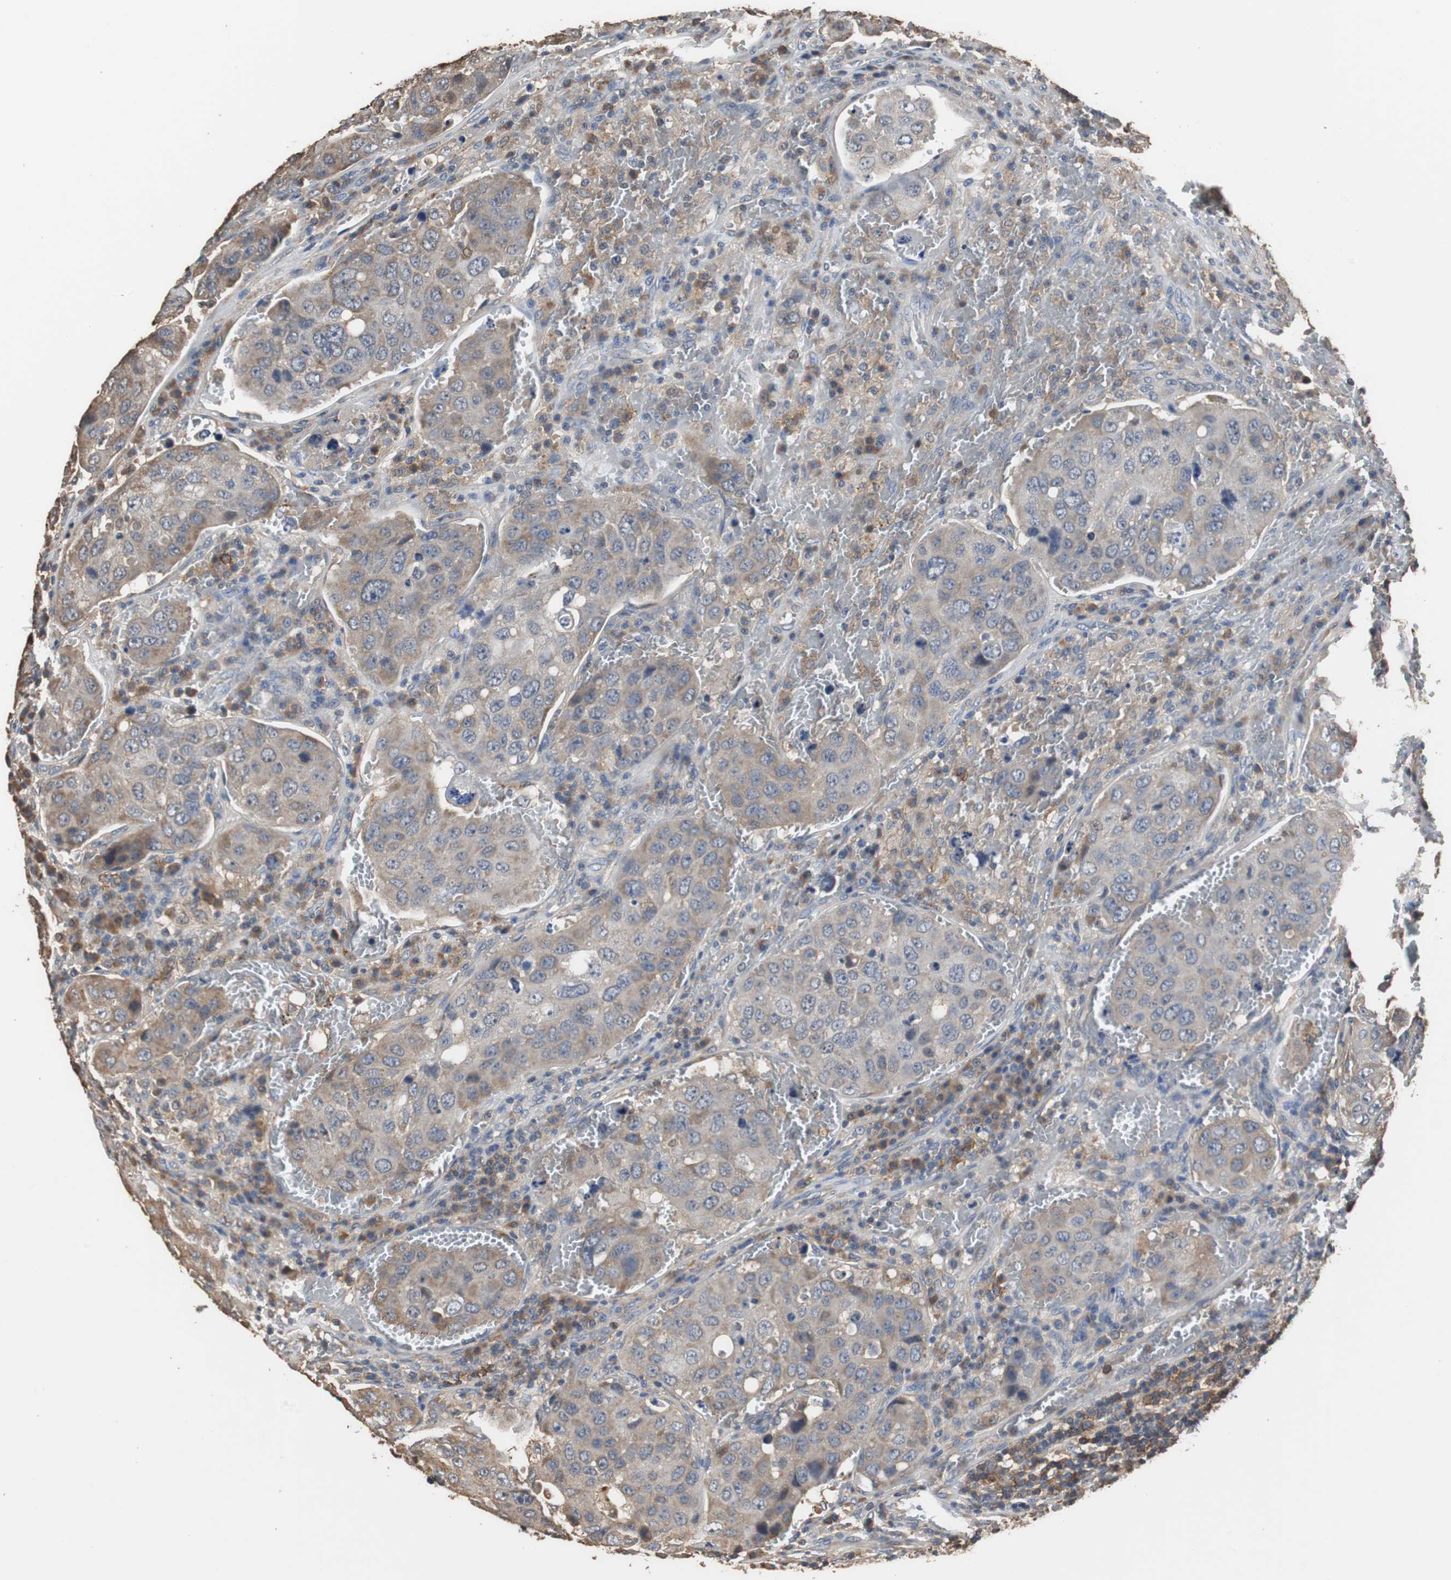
{"staining": {"intensity": "weak", "quantity": "25%-75%", "location": "cytoplasmic/membranous"}, "tissue": "urothelial cancer", "cell_type": "Tumor cells", "image_type": "cancer", "snomed": [{"axis": "morphology", "description": "Urothelial carcinoma, High grade"}, {"axis": "topography", "description": "Lymph node"}, {"axis": "topography", "description": "Urinary bladder"}], "caption": "The histopathology image exhibits staining of urothelial cancer, revealing weak cytoplasmic/membranous protein staining (brown color) within tumor cells.", "gene": "SCIMP", "patient": {"sex": "male", "age": 51}}